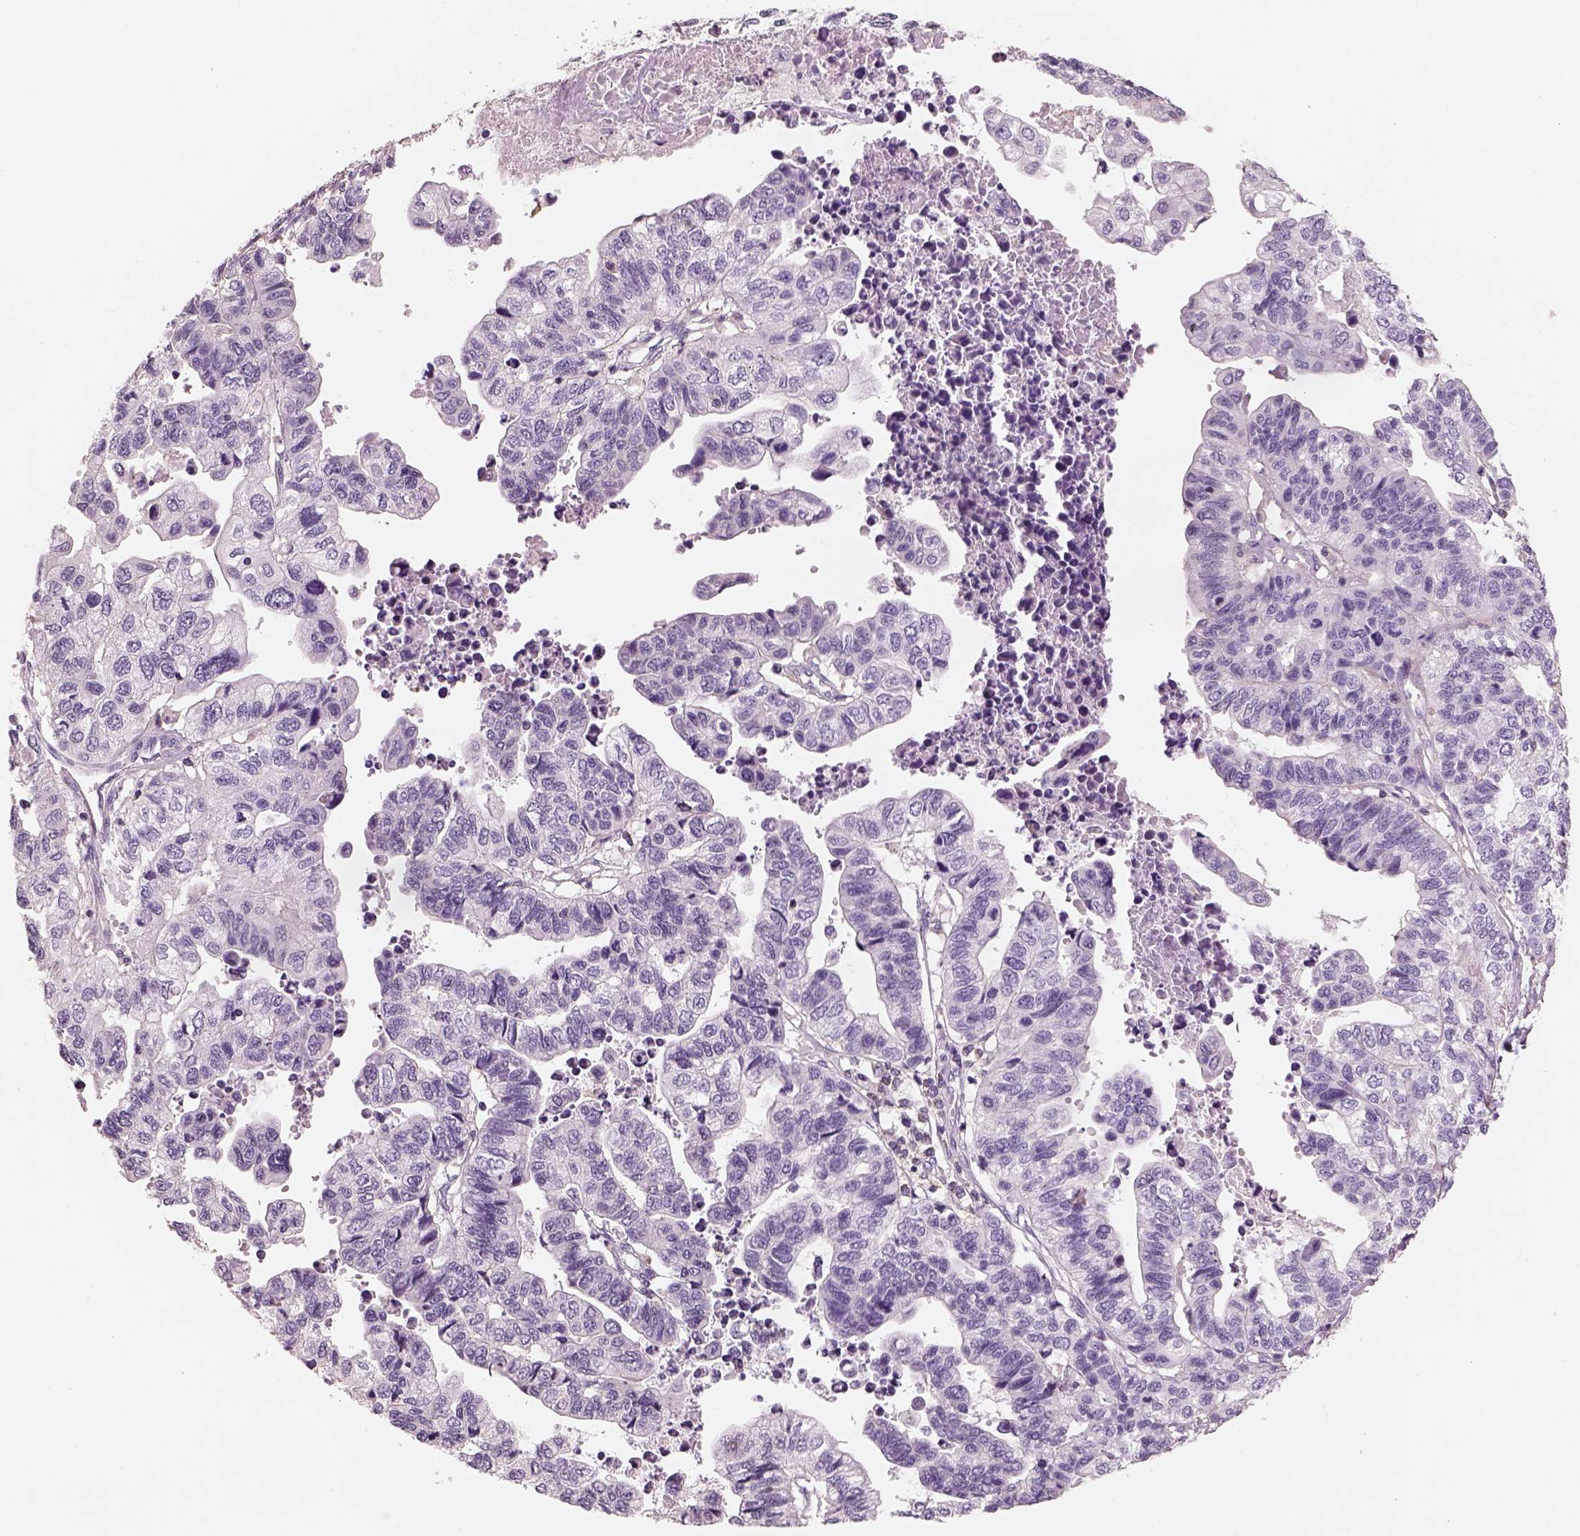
{"staining": {"intensity": "negative", "quantity": "none", "location": "none"}, "tissue": "stomach cancer", "cell_type": "Tumor cells", "image_type": "cancer", "snomed": [{"axis": "morphology", "description": "Adenocarcinoma, NOS"}, {"axis": "topography", "description": "Stomach, upper"}], "caption": "Micrograph shows no significant protein expression in tumor cells of stomach cancer.", "gene": "OTUD6A", "patient": {"sex": "female", "age": 67}}